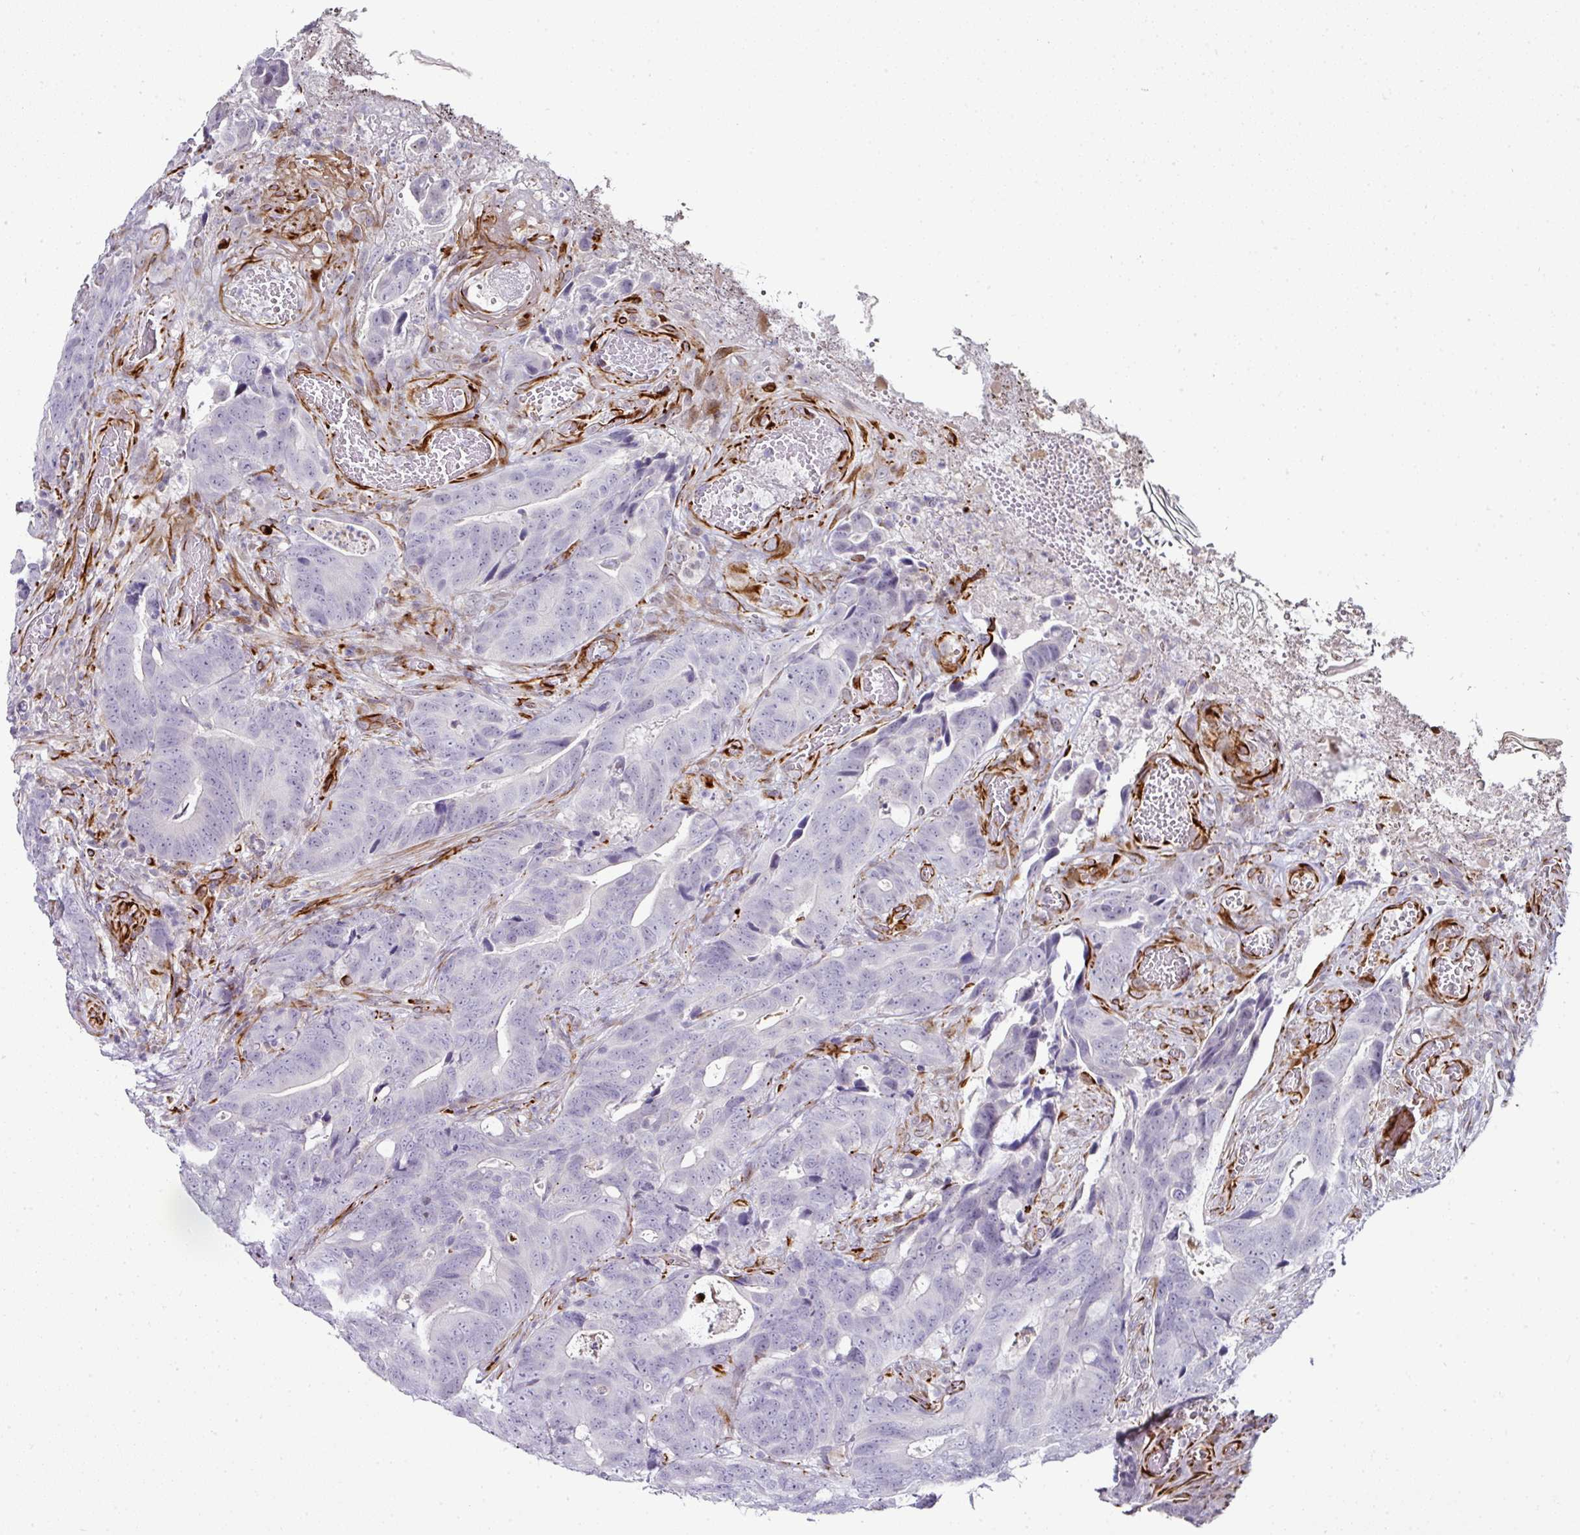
{"staining": {"intensity": "negative", "quantity": "none", "location": "none"}, "tissue": "colorectal cancer", "cell_type": "Tumor cells", "image_type": "cancer", "snomed": [{"axis": "morphology", "description": "Adenocarcinoma, NOS"}, {"axis": "topography", "description": "Colon"}], "caption": "High magnification brightfield microscopy of adenocarcinoma (colorectal) stained with DAB (3,3'-diaminobenzidine) (brown) and counterstained with hematoxylin (blue): tumor cells show no significant expression. (DAB immunohistochemistry (IHC) visualized using brightfield microscopy, high magnification).", "gene": "TMPRSS9", "patient": {"sex": "female", "age": 82}}